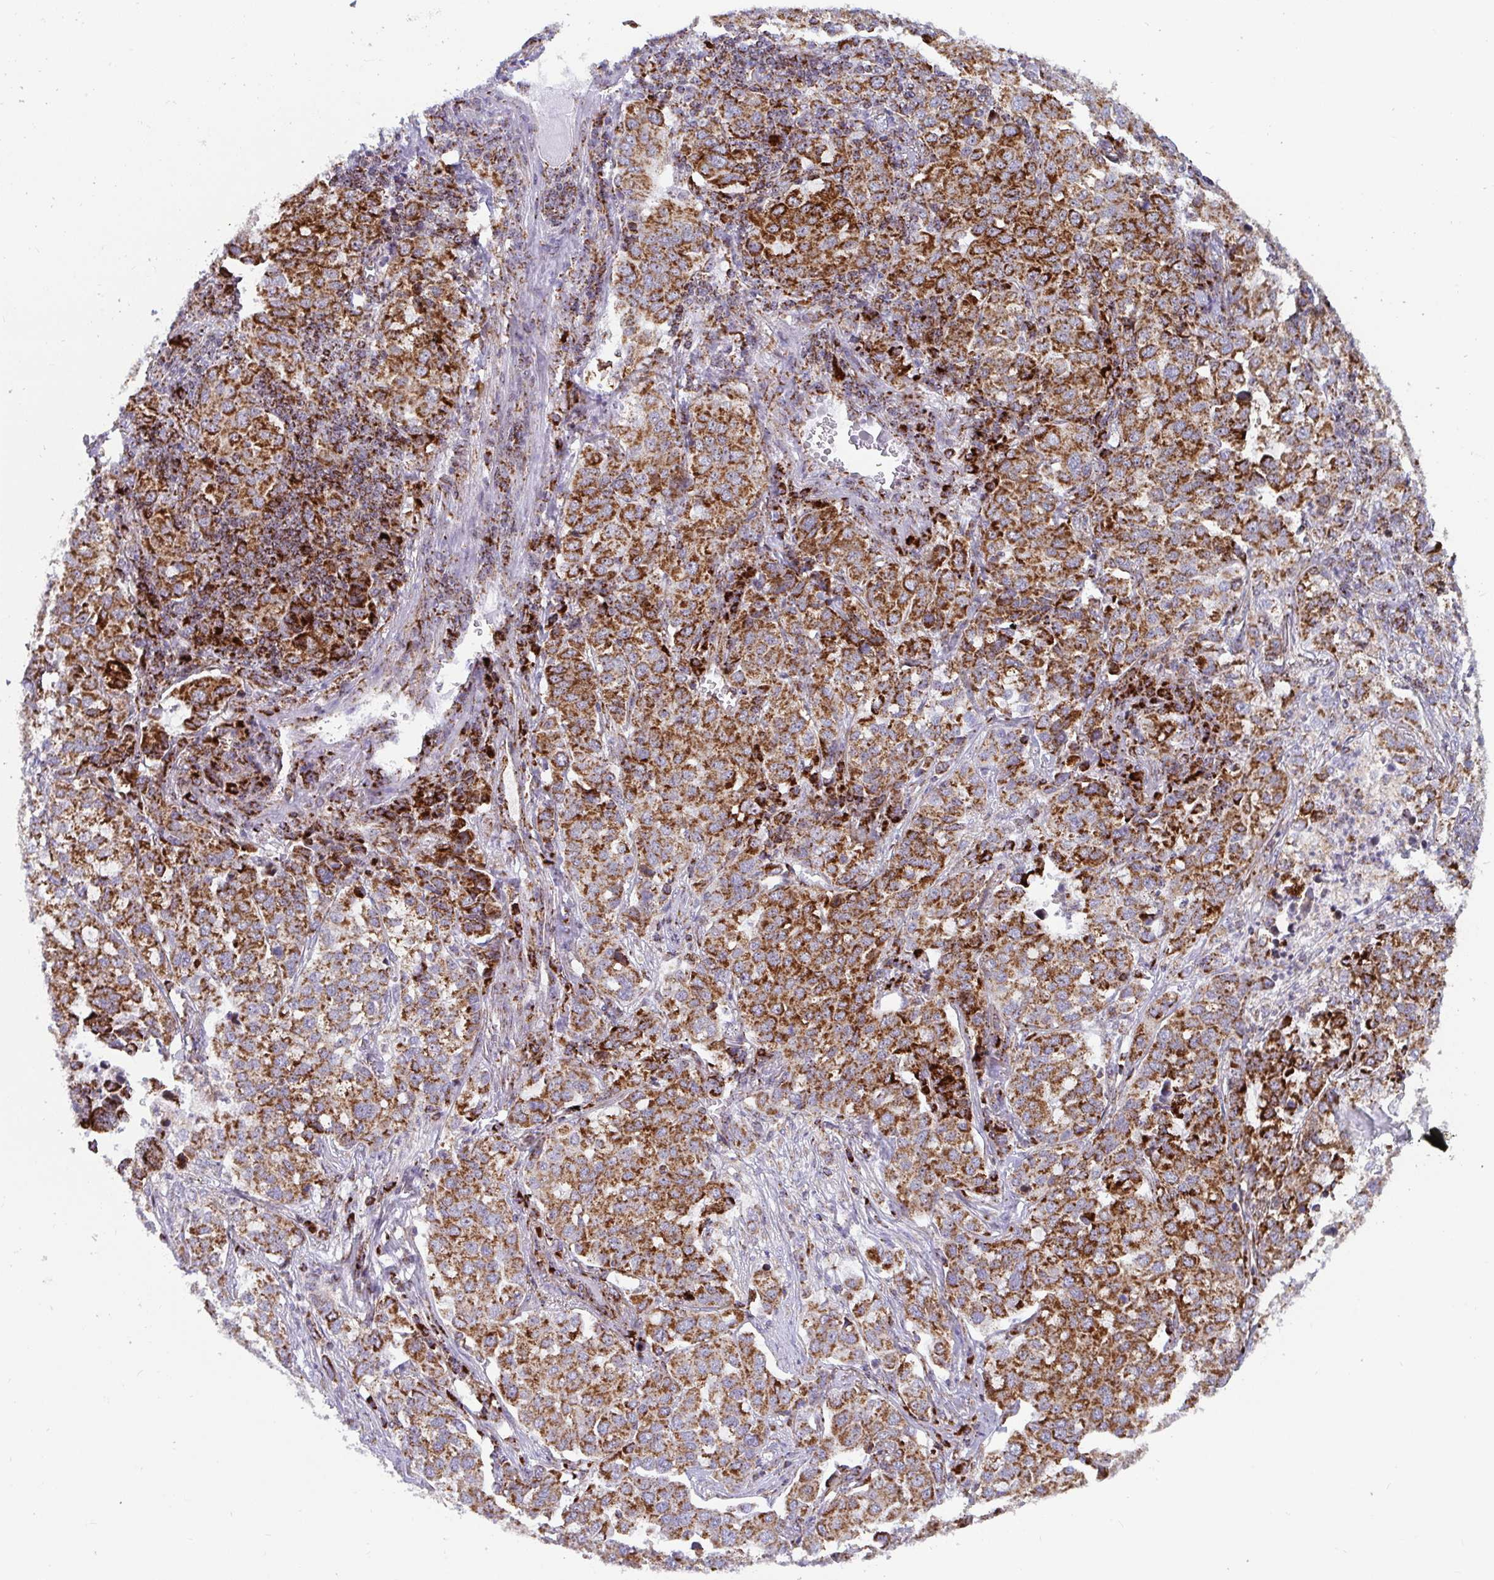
{"staining": {"intensity": "strong", "quantity": ">75%", "location": "cytoplasmic/membranous"}, "tissue": "lung cancer", "cell_type": "Tumor cells", "image_type": "cancer", "snomed": [{"axis": "morphology", "description": "Adenocarcinoma, NOS"}, {"axis": "morphology", "description": "Adenocarcinoma, metastatic, NOS"}, {"axis": "topography", "description": "Lymph node"}, {"axis": "topography", "description": "Lung"}], "caption": "Brown immunohistochemical staining in human lung cancer demonstrates strong cytoplasmic/membranous expression in approximately >75% of tumor cells.", "gene": "ATP5MJ", "patient": {"sex": "female", "age": 65}}